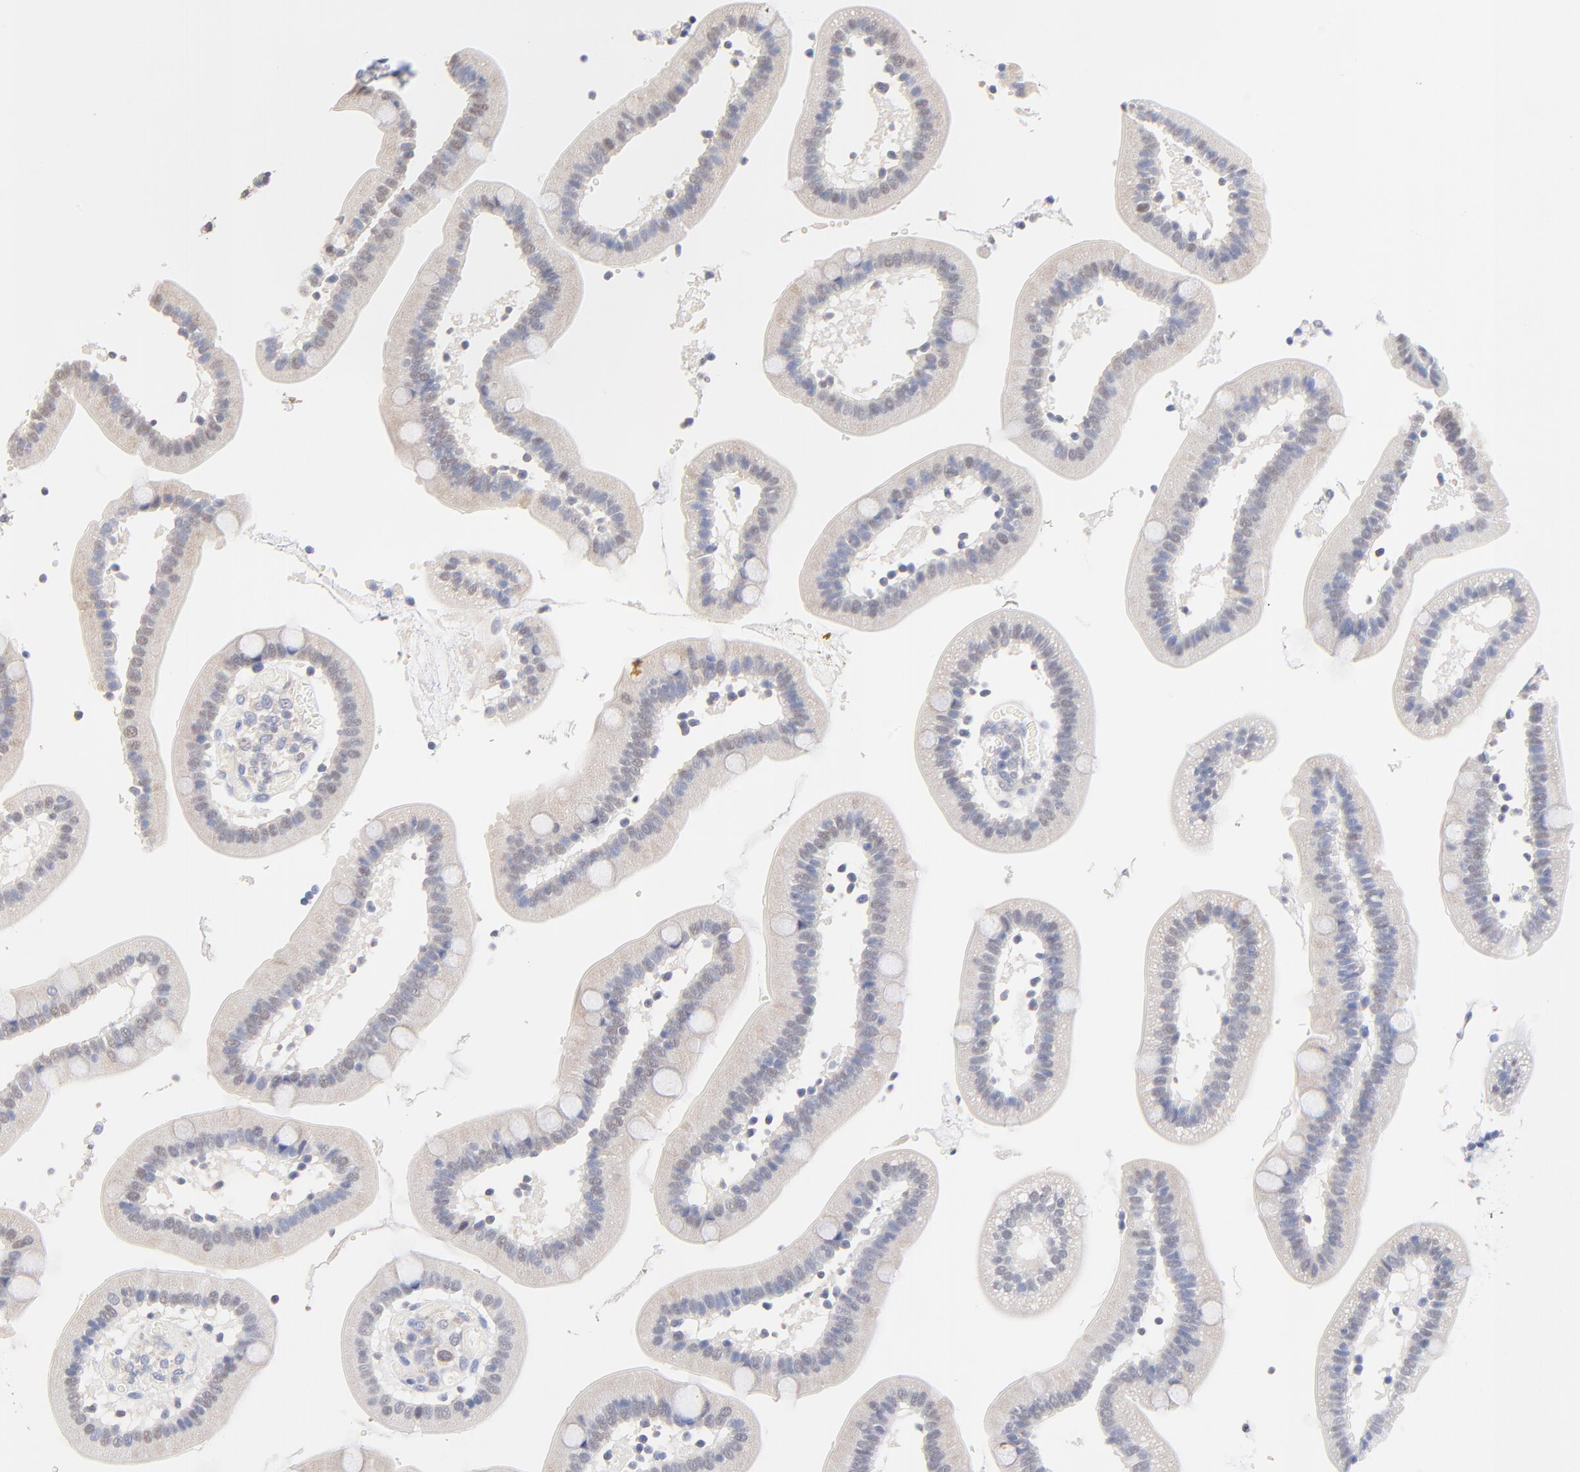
{"staining": {"intensity": "weak", "quantity": "25%-75%", "location": "cytoplasmic/membranous"}, "tissue": "duodenum", "cell_type": "Glandular cells", "image_type": "normal", "snomed": [{"axis": "morphology", "description": "Normal tissue, NOS"}, {"axis": "topography", "description": "Duodenum"}], "caption": "Brown immunohistochemical staining in normal duodenum shows weak cytoplasmic/membranous staining in approximately 25%-75% of glandular cells.", "gene": "TWNK", "patient": {"sex": "male", "age": 66}}